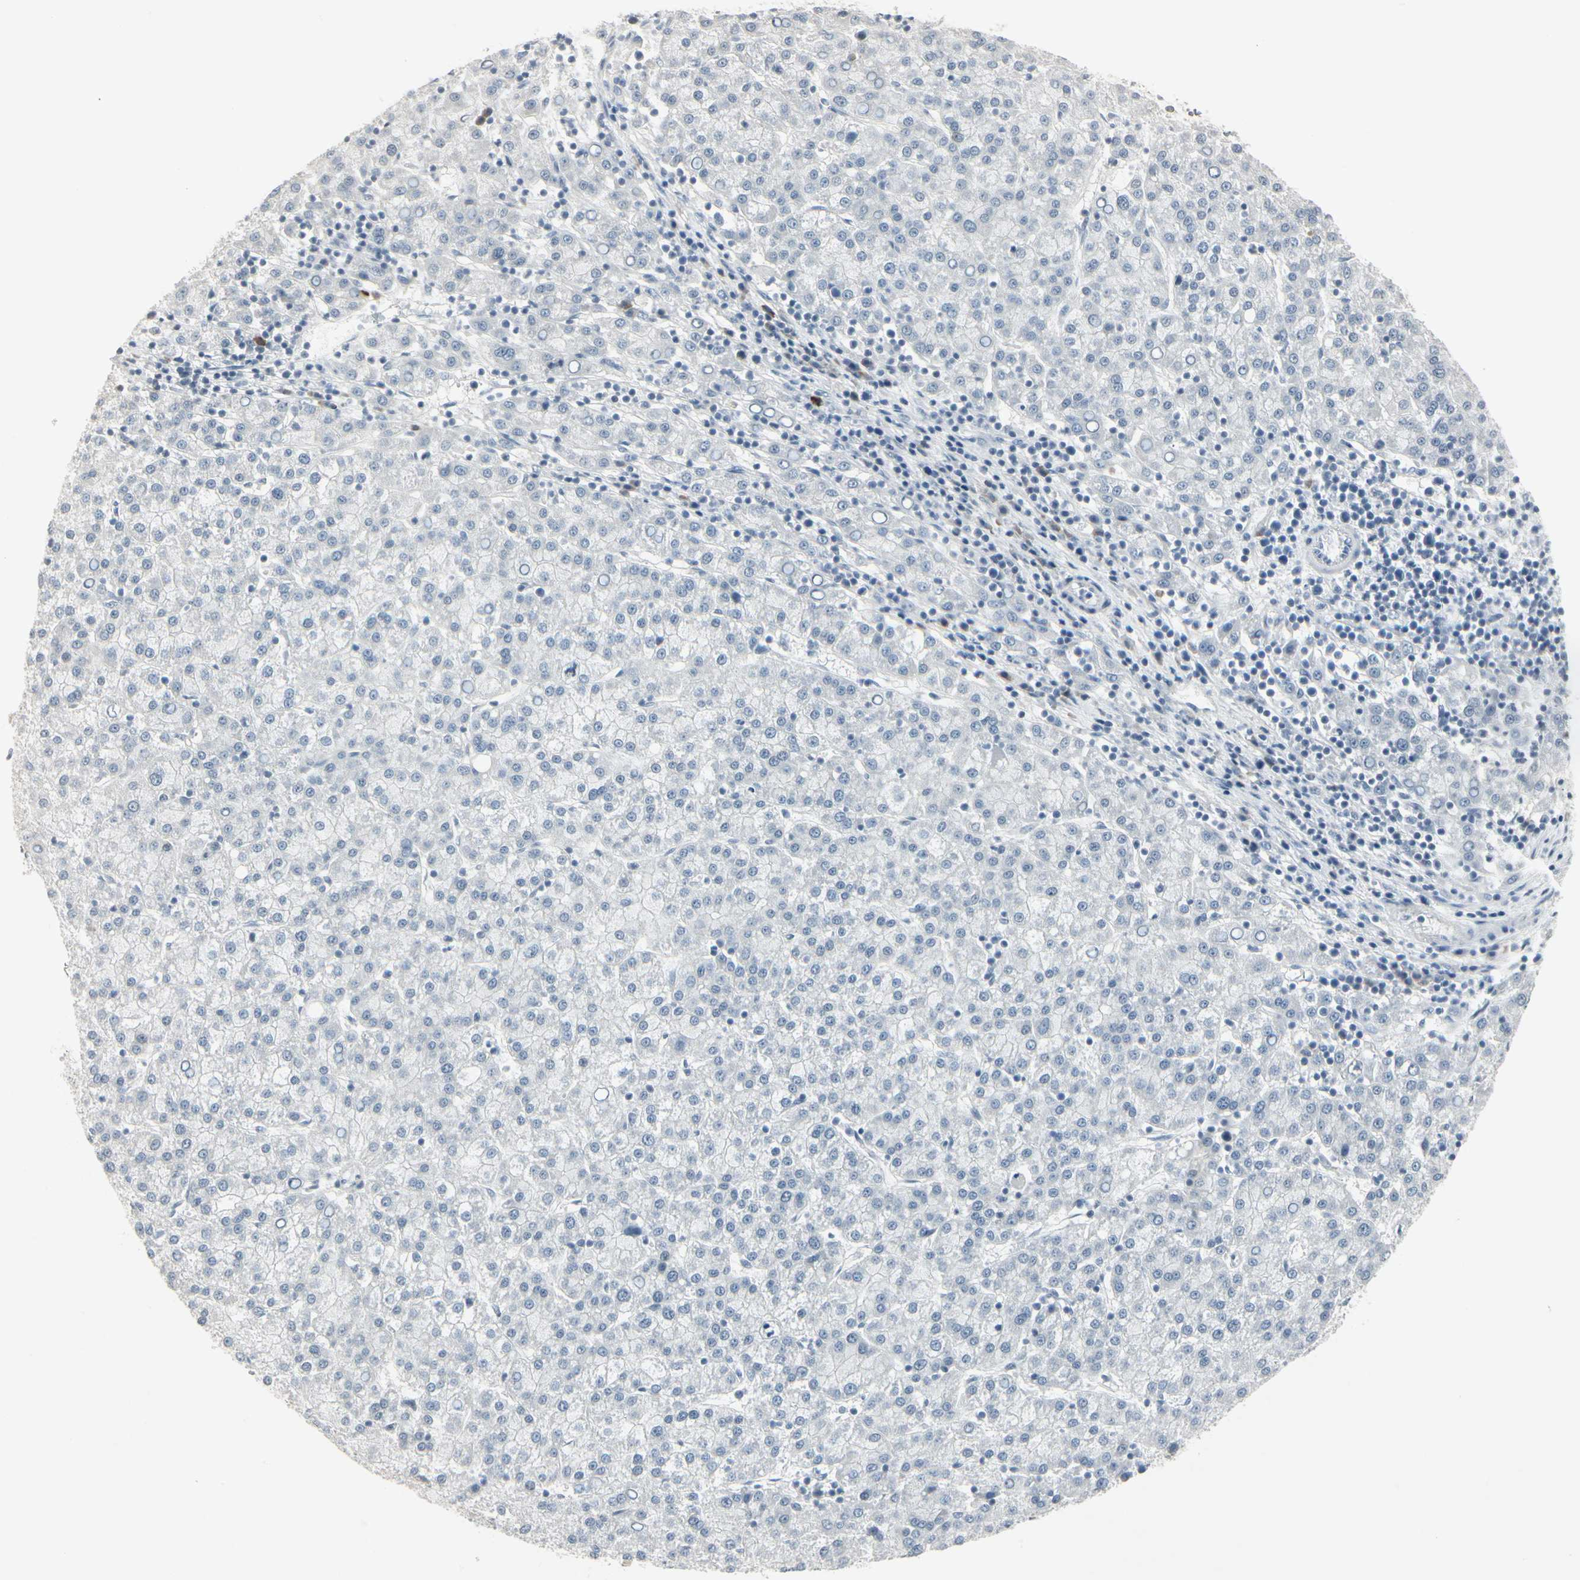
{"staining": {"intensity": "negative", "quantity": "none", "location": "none"}, "tissue": "liver cancer", "cell_type": "Tumor cells", "image_type": "cancer", "snomed": [{"axis": "morphology", "description": "Carcinoma, Hepatocellular, NOS"}, {"axis": "topography", "description": "Liver"}], "caption": "Human liver hepatocellular carcinoma stained for a protein using immunohistochemistry displays no staining in tumor cells.", "gene": "DMPK", "patient": {"sex": "female", "age": 58}}